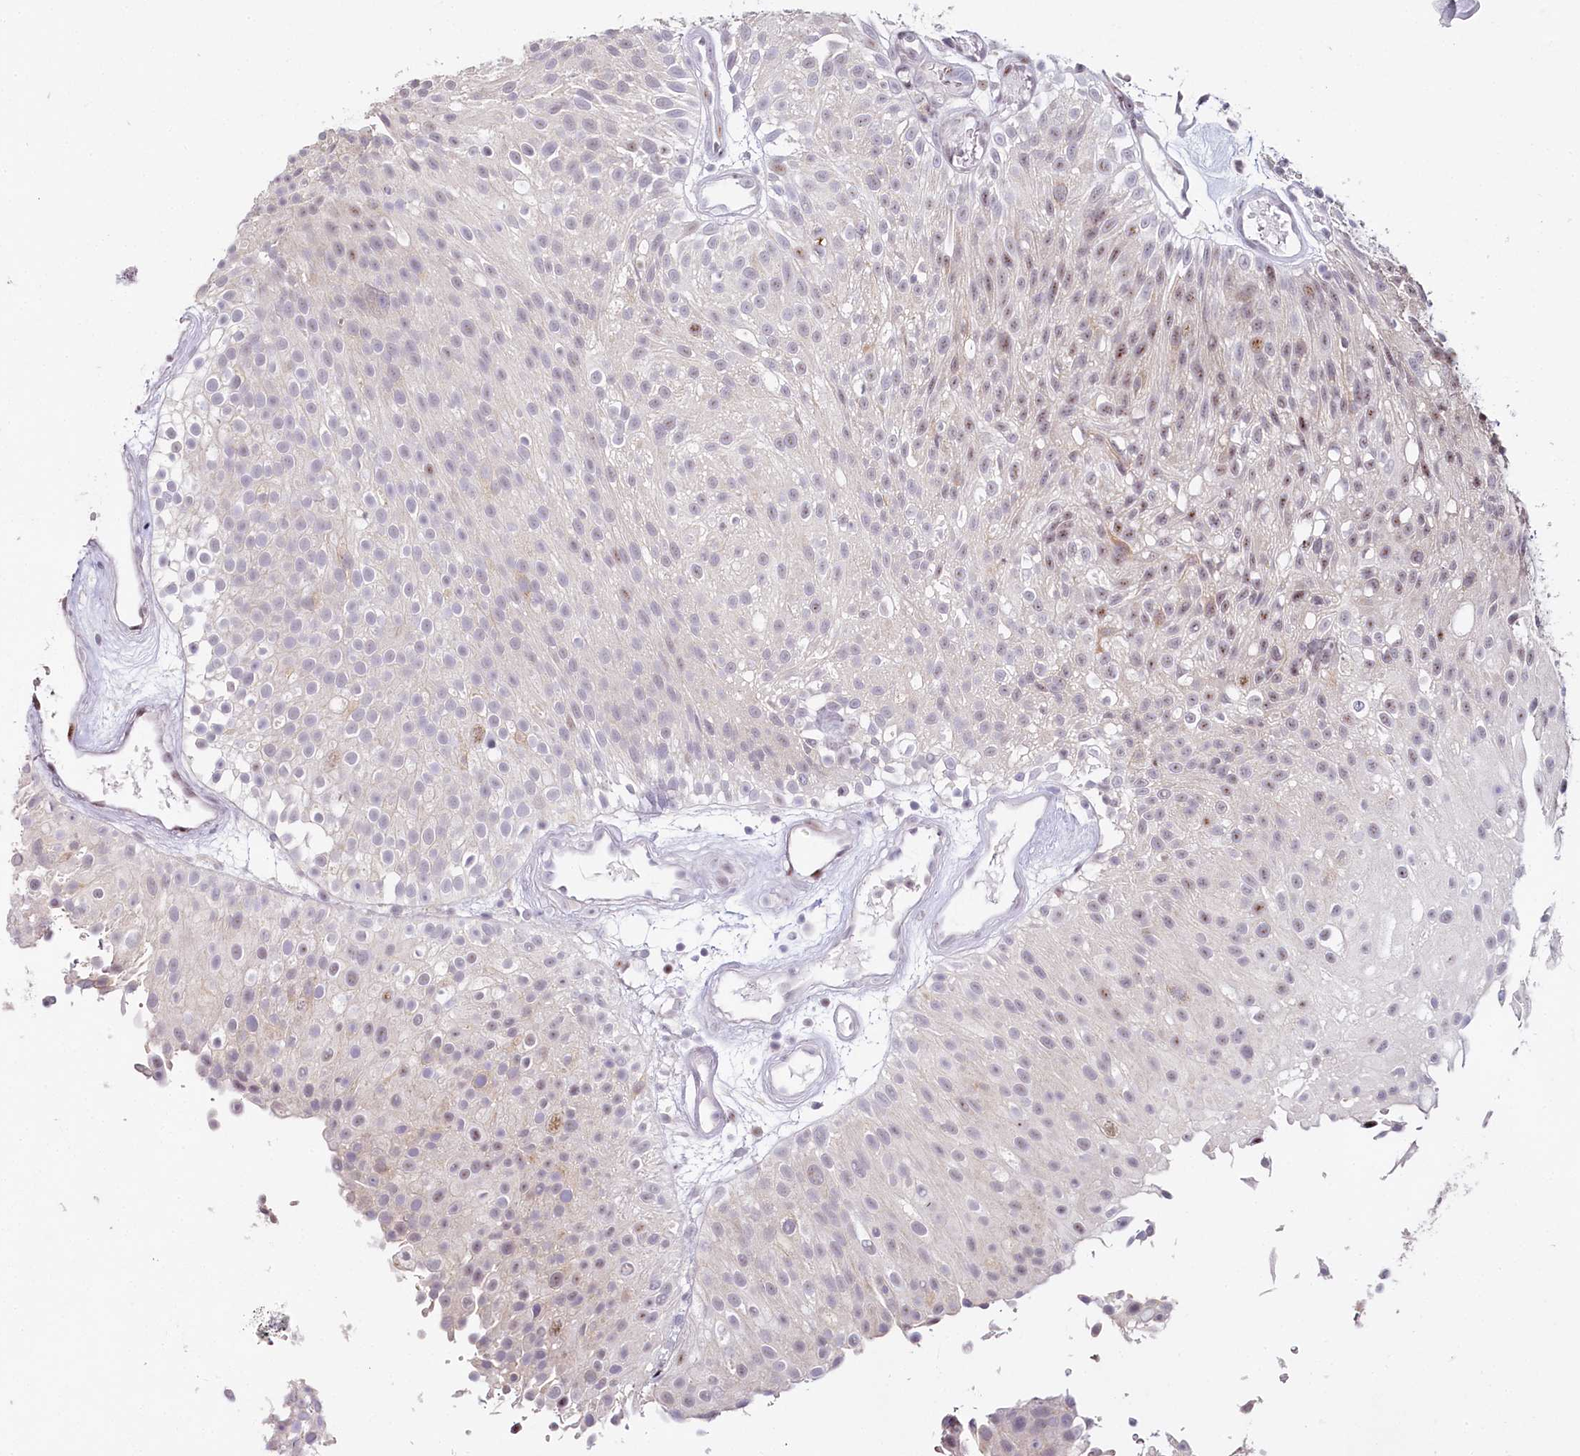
{"staining": {"intensity": "weak", "quantity": "<25%", "location": "nuclear"}, "tissue": "urothelial cancer", "cell_type": "Tumor cells", "image_type": "cancer", "snomed": [{"axis": "morphology", "description": "Urothelial carcinoma, Low grade"}, {"axis": "topography", "description": "Urinary bladder"}], "caption": "There is no significant staining in tumor cells of urothelial cancer.", "gene": "HPD", "patient": {"sex": "male", "age": 78}}